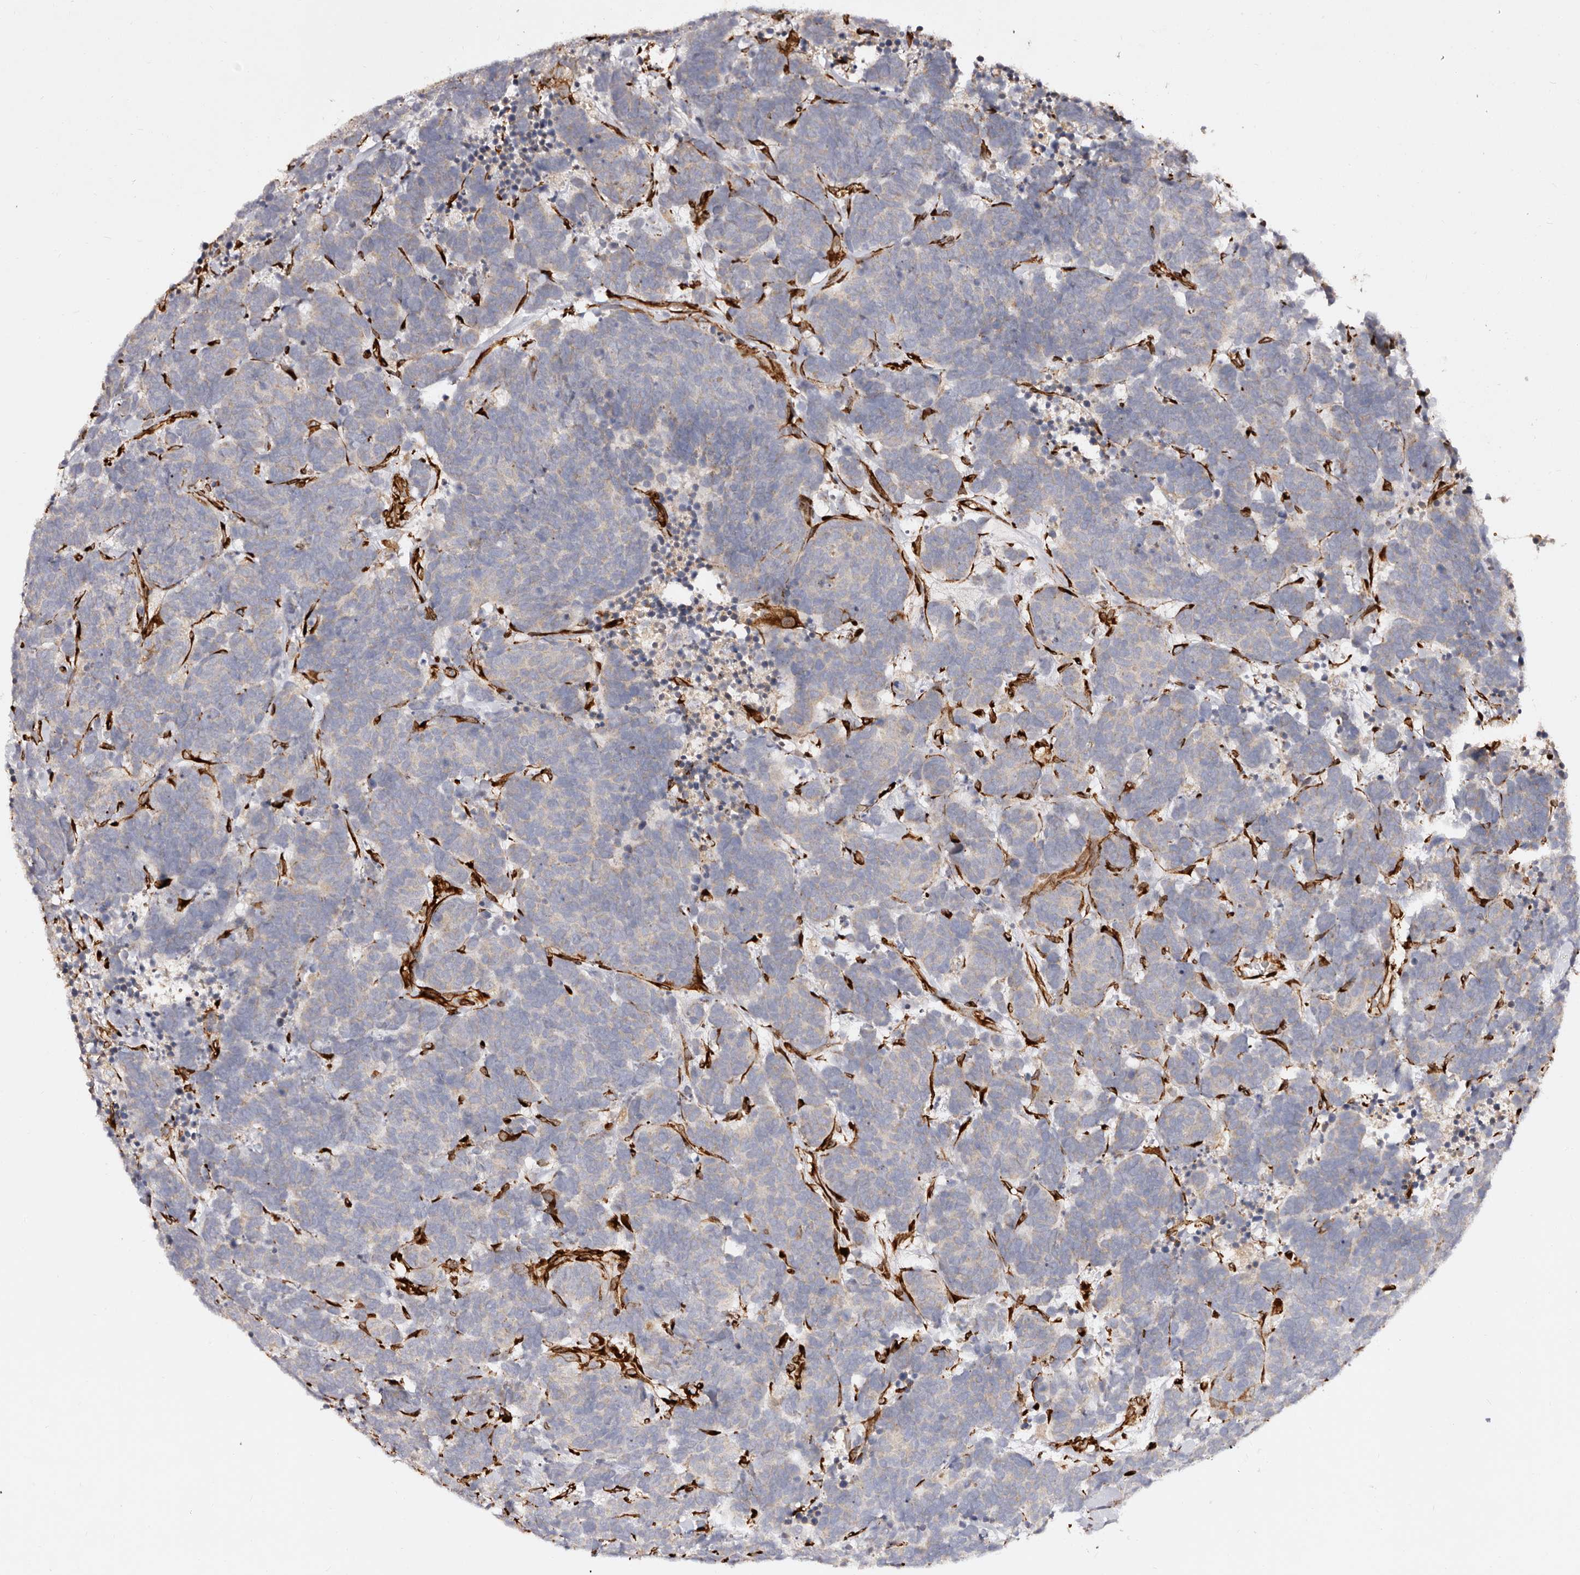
{"staining": {"intensity": "negative", "quantity": "none", "location": "none"}, "tissue": "carcinoid", "cell_type": "Tumor cells", "image_type": "cancer", "snomed": [{"axis": "morphology", "description": "Carcinoma, NOS"}, {"axis": "morphology", "description": "Carcinoid, malignant, NOS"}, {"axis": "topography", "description": "Urinary bladder"}], "caption": "Immunohistochemistry (IHC) photomicrograph of carcinoma stained for a protein (brown), which displays no expression in tumor cells.", "gene": "SERPINH1", "patient": {"sex": "male", "age": 57}}